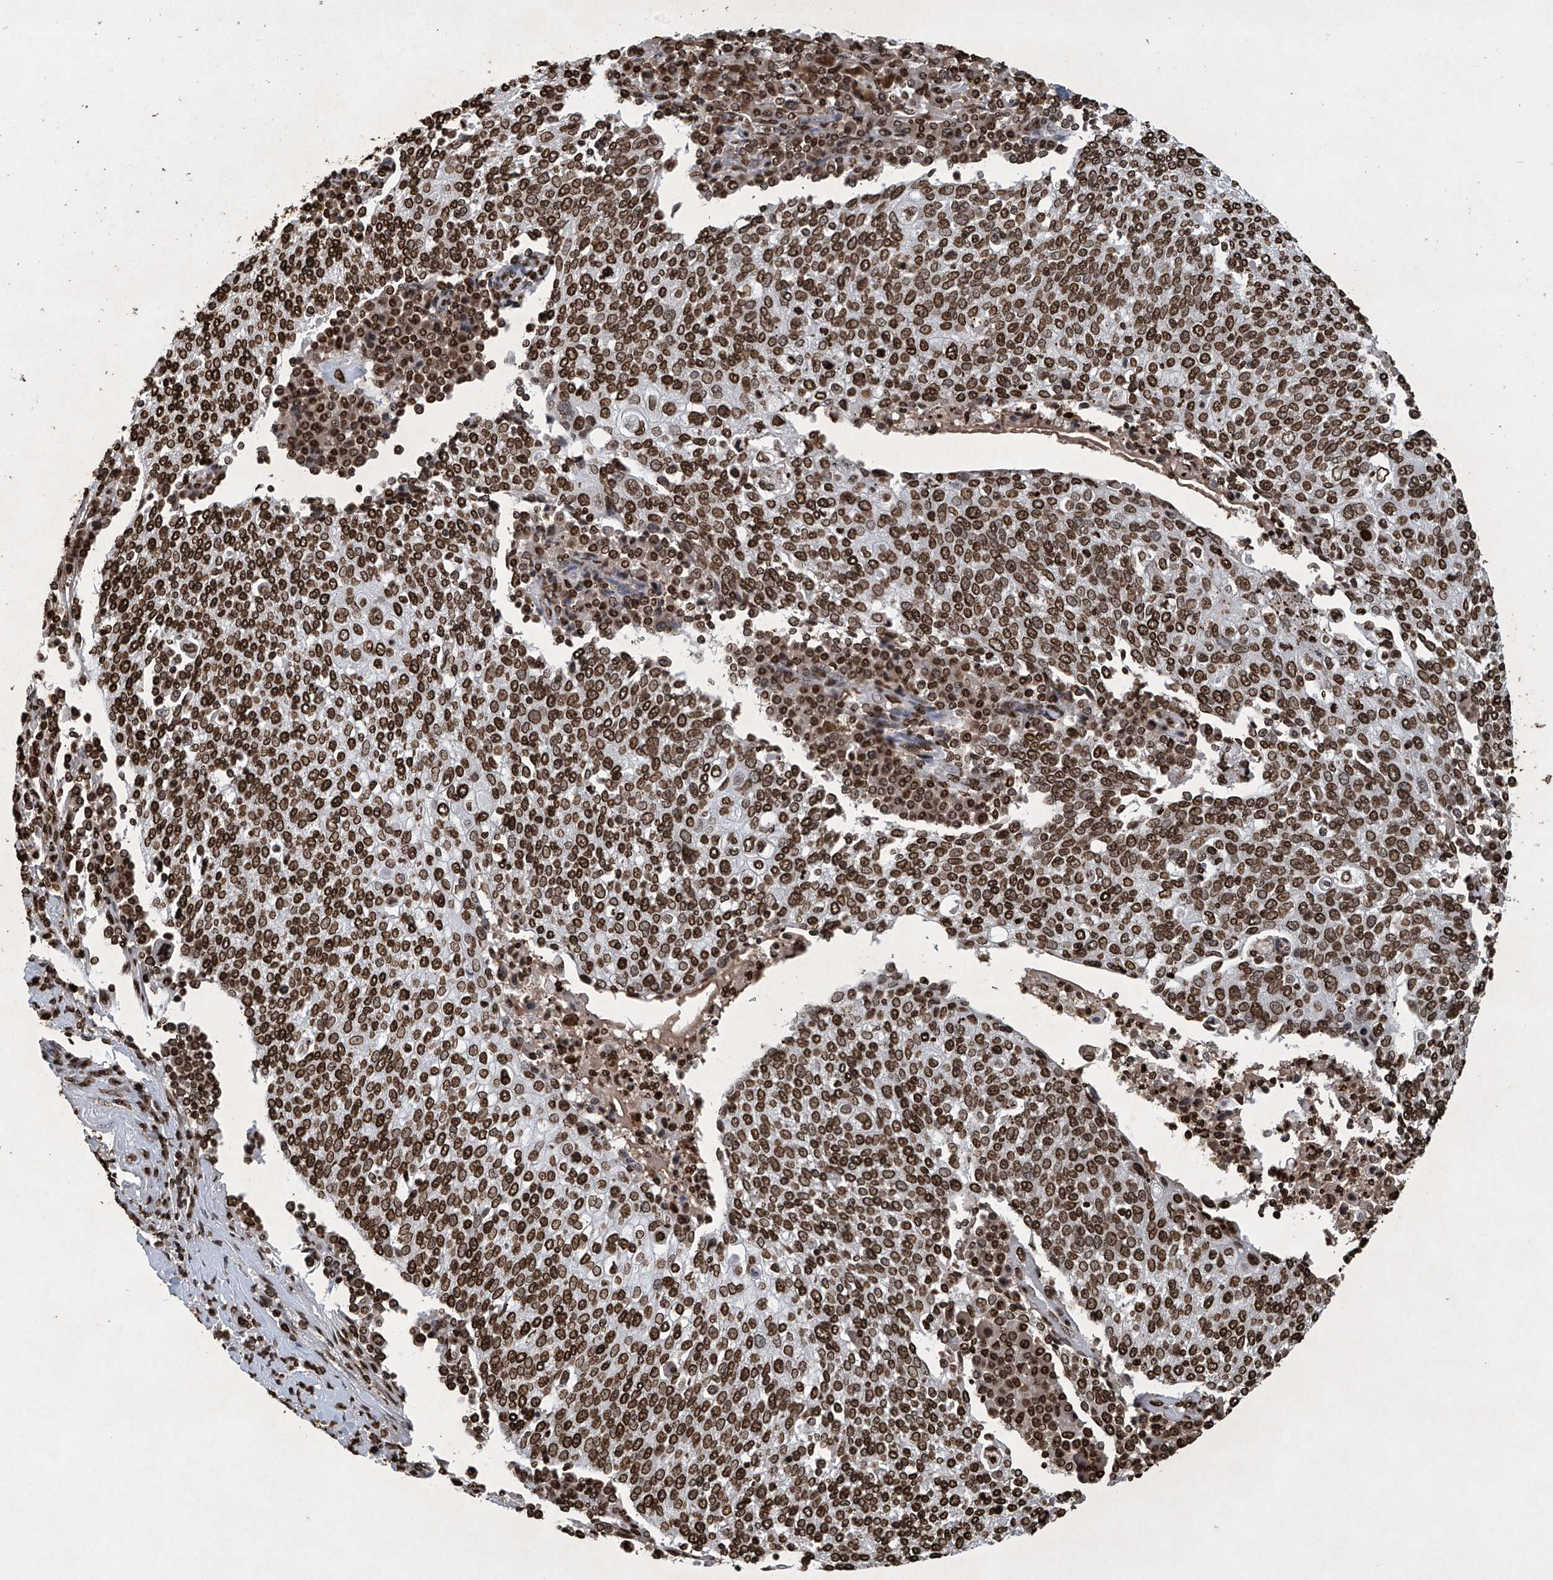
{"staining": {"intensity": "strong", "quantity": ">75%", "location": "nuclear"}, "tissue": "cervical cancer", "cell_type": "Tumor cells", "image_type": "cancer", "snomed": [{"axis": "morphology", "description": "Squamous cell carcinoma, NOS"}, {"axis": "topography", "description": "Cervix"}], "caption": "Protein staining shows strong nuclear staining in approximately >75% of tumor cells in cervical cancer. The staining is performed using DAB (3,3'-diaminobenzidine) brown chromogen to label protein expression. The nuclei are counter-stained blue using hematoxylin.", "gene": "H3-3A", "patient": {"sex": "female", "age": 40}}